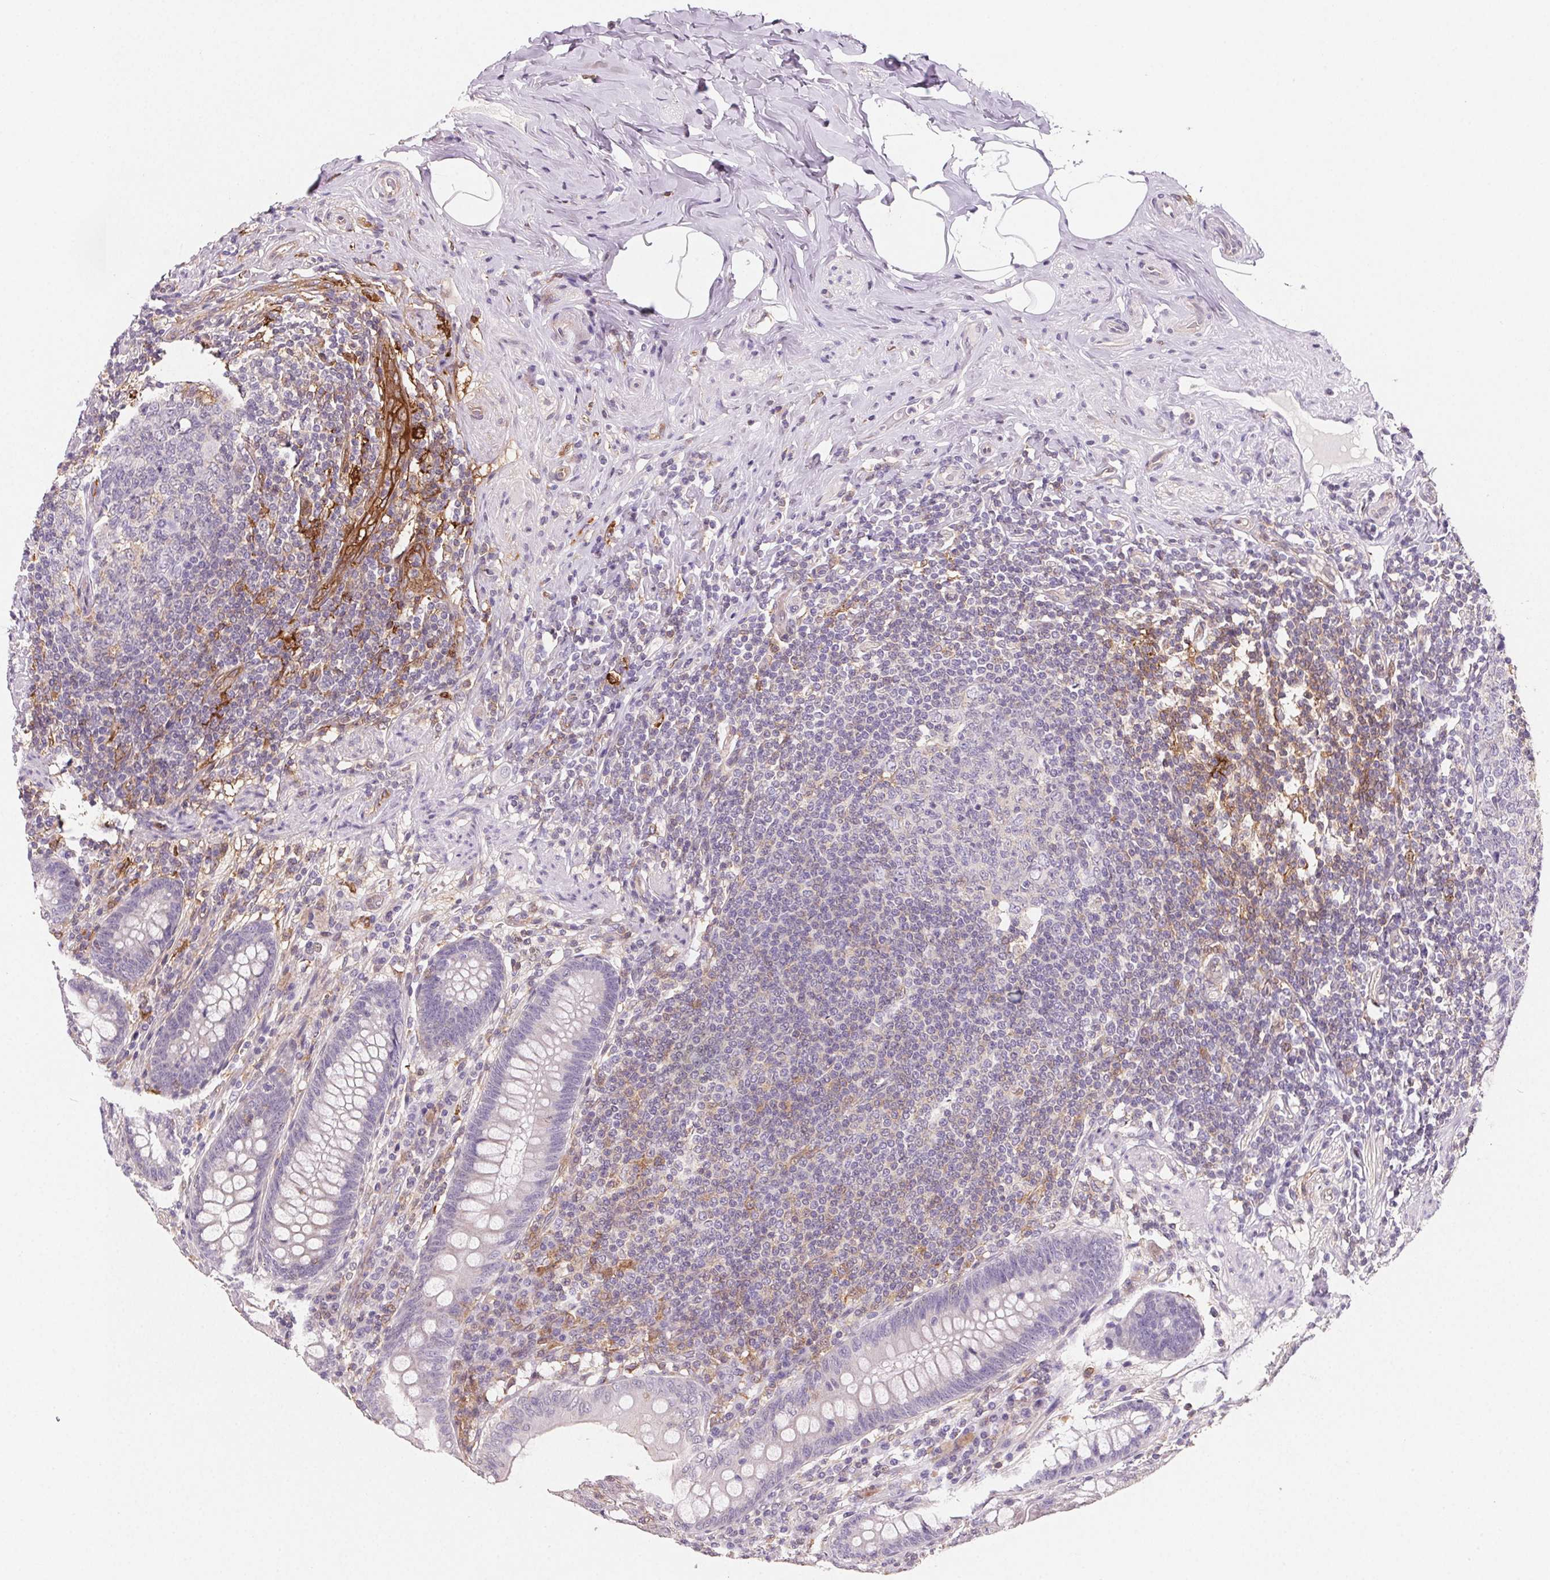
{"staining": {"intensity": "negative", "quantity": "none", "location": "none"}, "tissue": "appendix", "cell_type": "Glandular cells", "image_type": "normal", "snomed": [{"axis": "morphology", "description": "Normal tissue, NOS"}, {"axis": "topography", "description": "Appendix"}], "caption": "Immunohistochemical staining of unremarkable appendix demonstrates no significant positivity in glandular cells.", "gene": "GBP1", "patient": {"sex": "male", "age": 71}}